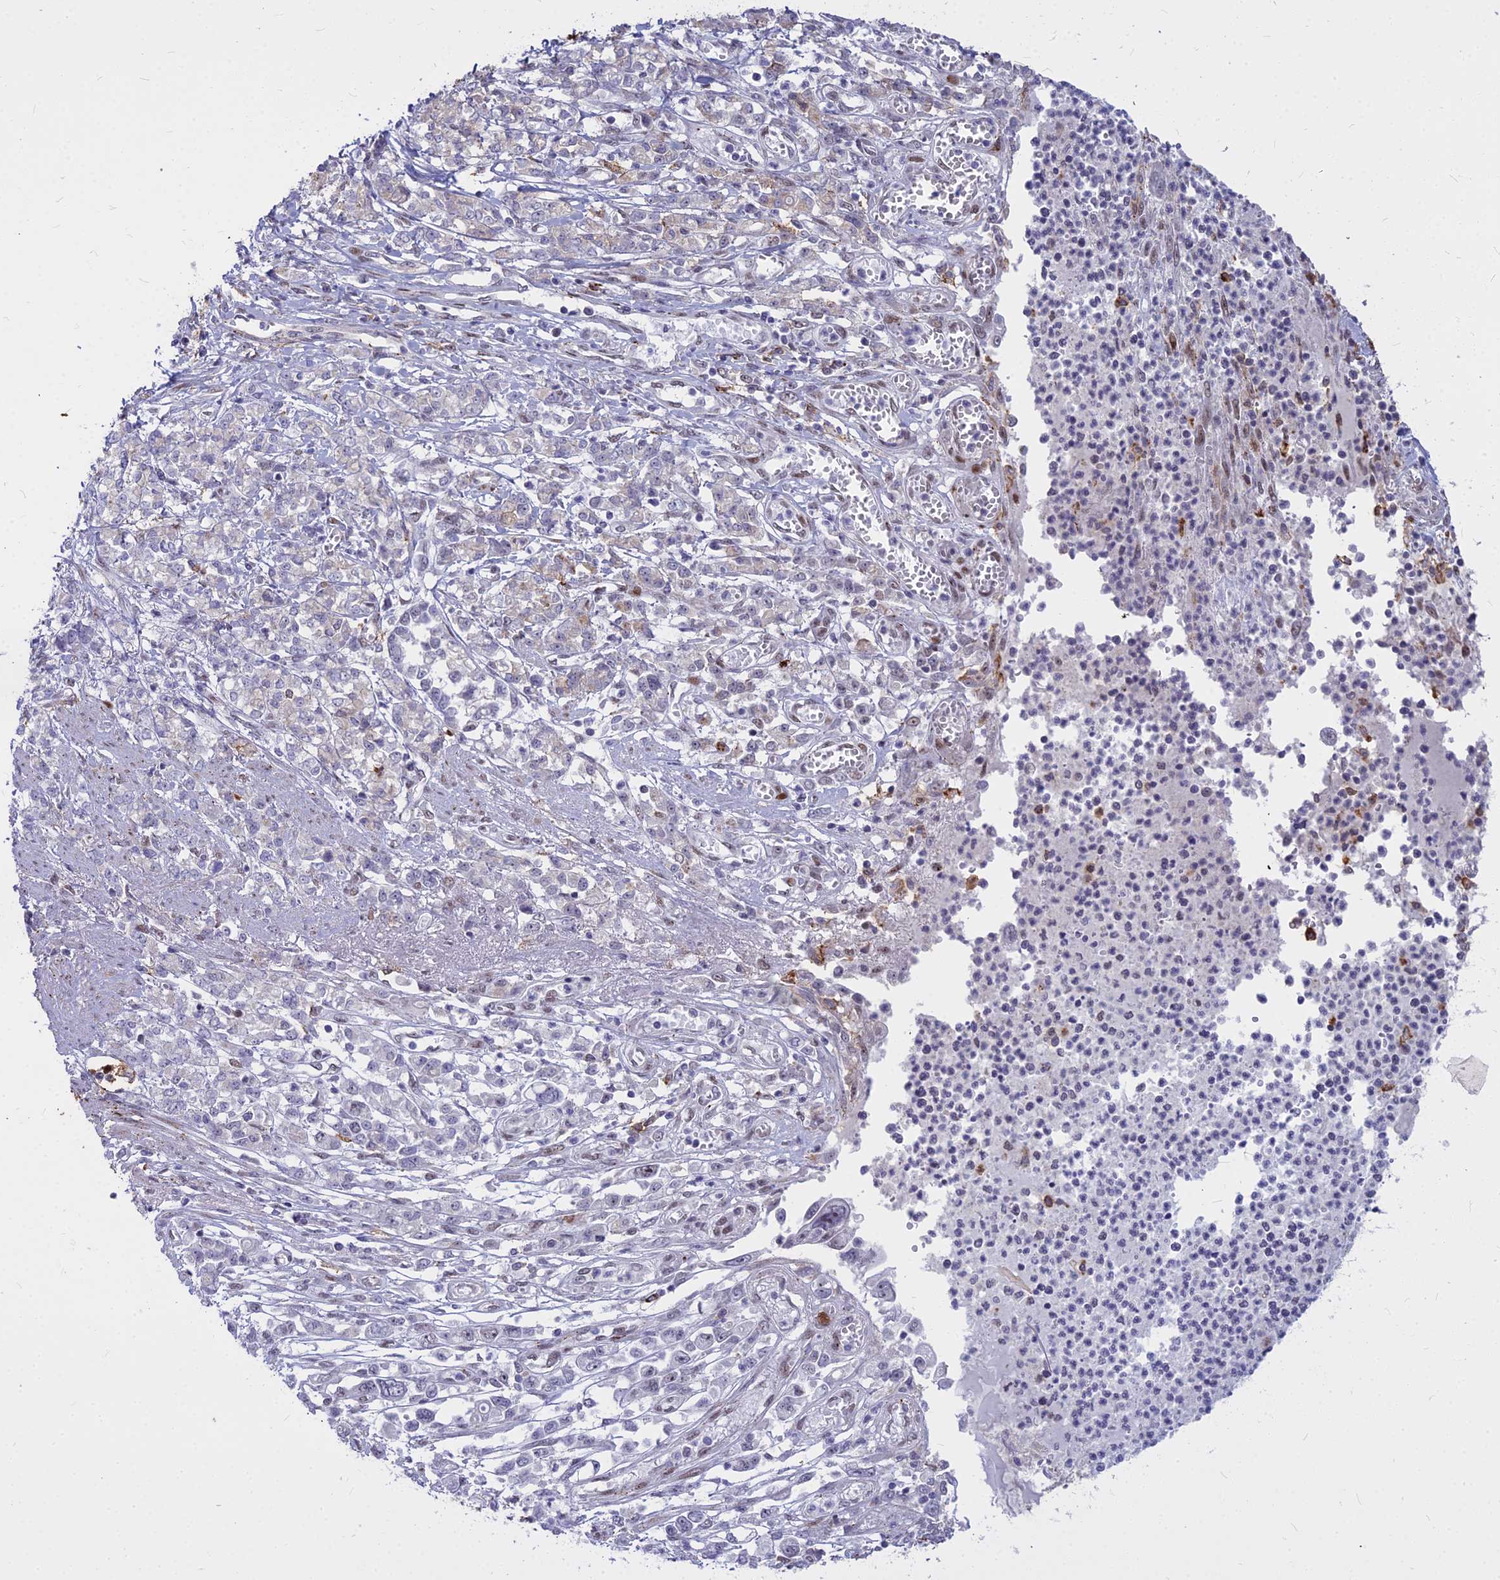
{"staining": {"intensity": "negative", "quantity": "none", "location": "none"}, "tissue": "stomach cancer", "cell_type": "Tumor cells", "image_type": "cancer", "snomed": [{"axis": "morphology", "description": "Adenocarcinoma, NOS"}, {"axis": "topography", "description": "Stomach"}], "caption": "IHC micrograph of neoplastic tissue: human stomach cancer (adenocarcinoma) stained with DAB (3,3'-diaminobenzidine) displays no significant protein staining in tumor cells.", "gene": "ALG10", "patient": {"sex": "female", "age": 76}}